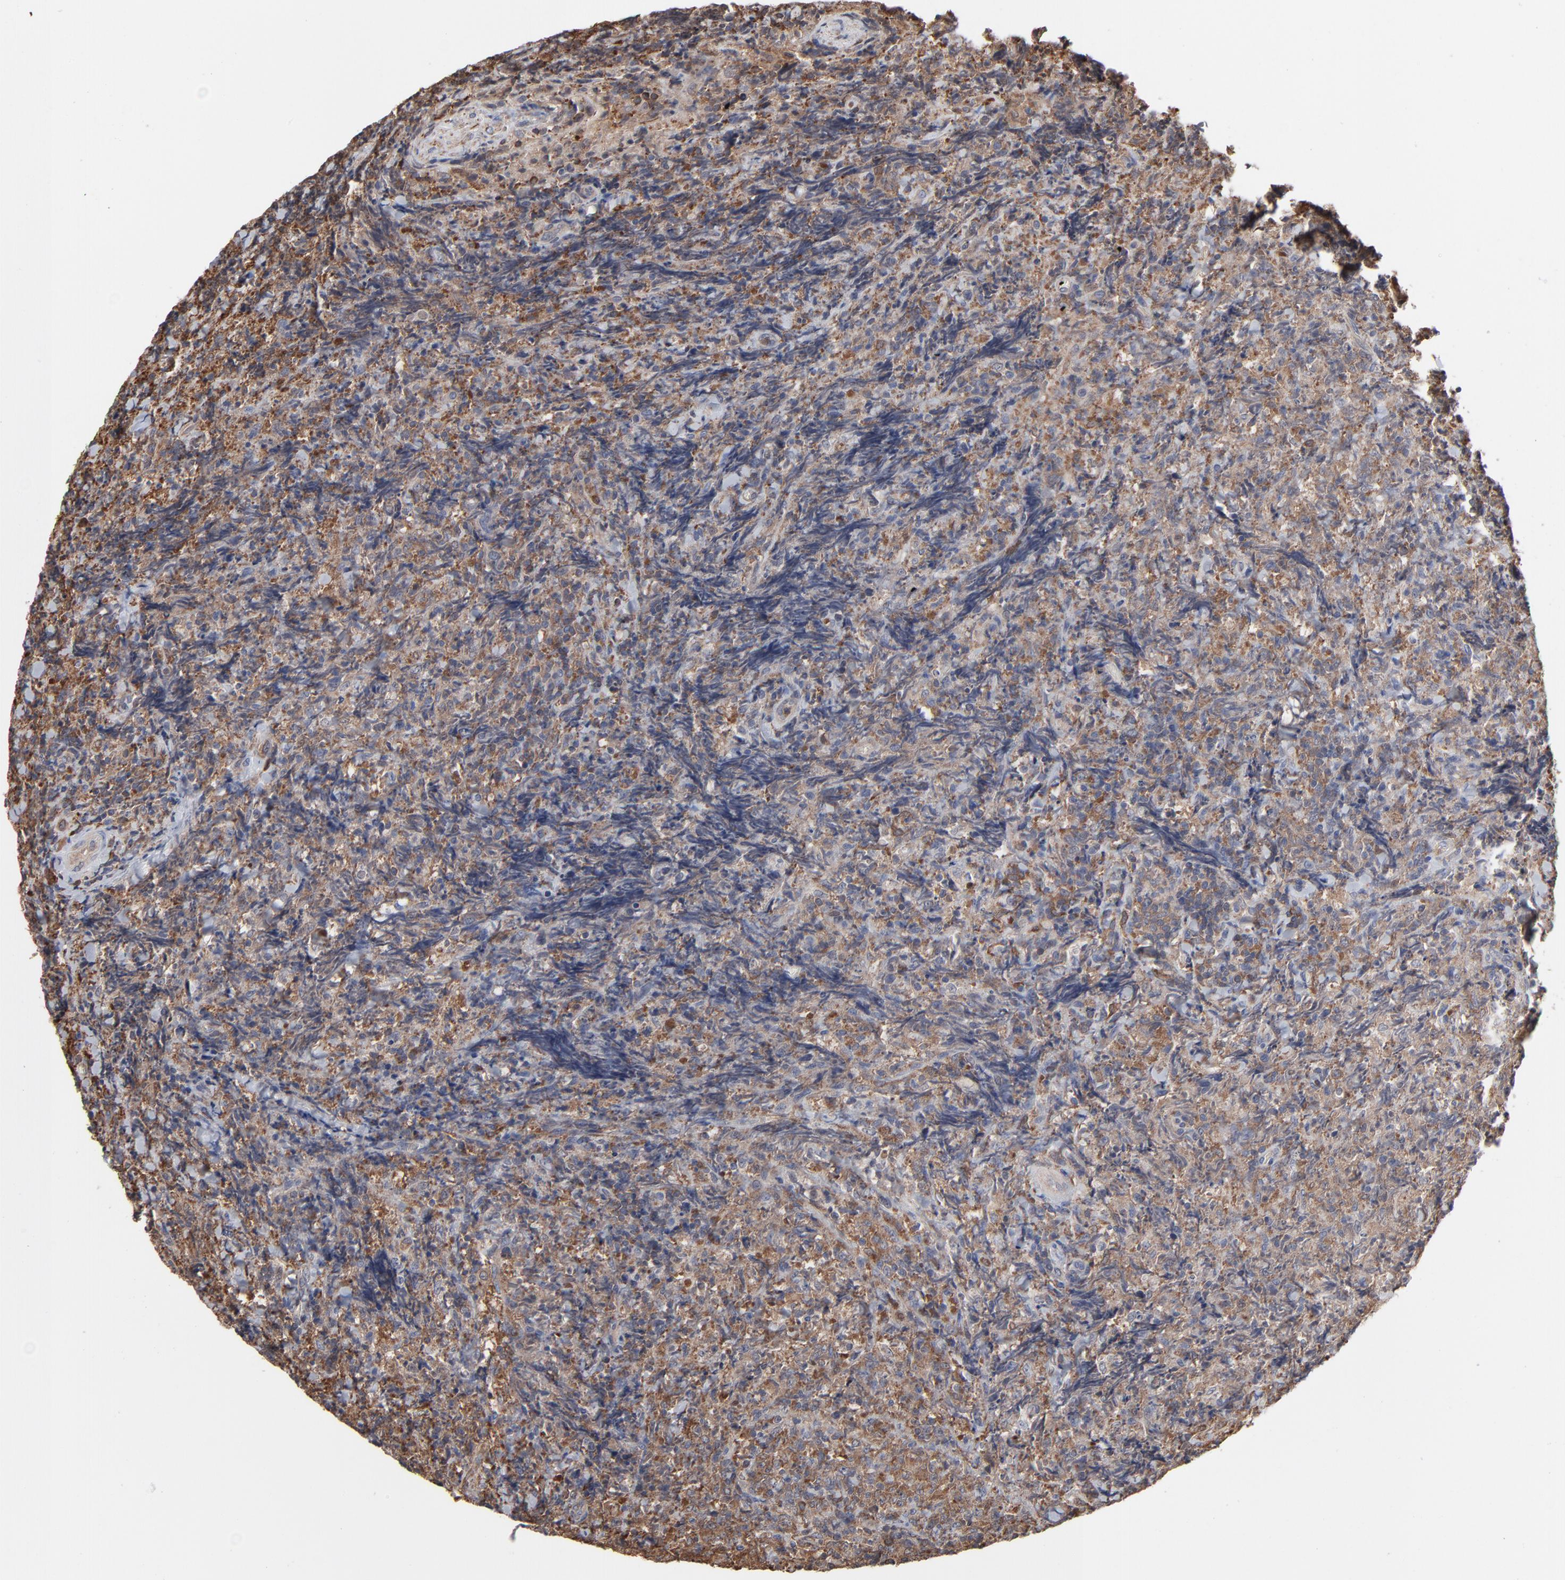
{"staining": {"intensity": "strong", "quantity": ">75%", "location": "cytoplasmic/membranous"}, "tissue": "lymphoma", "cell_type": "Tumor cells", "image_type": "cancer", "snomed": [{"axis": "morphology", "description": "Malignant lymphoma, non-Hodgkin's type, High grade"}, {"axis": "topography", "description": "Tonsil"}], "caption": "Lymphoma was stained to show a protein in brown. There is high levels of strong cytoplasmic/membranous positivity in about >75% of tumor cells.", "gene": "MAP2K1", "patient": {"sex": "female", "age": 36}}